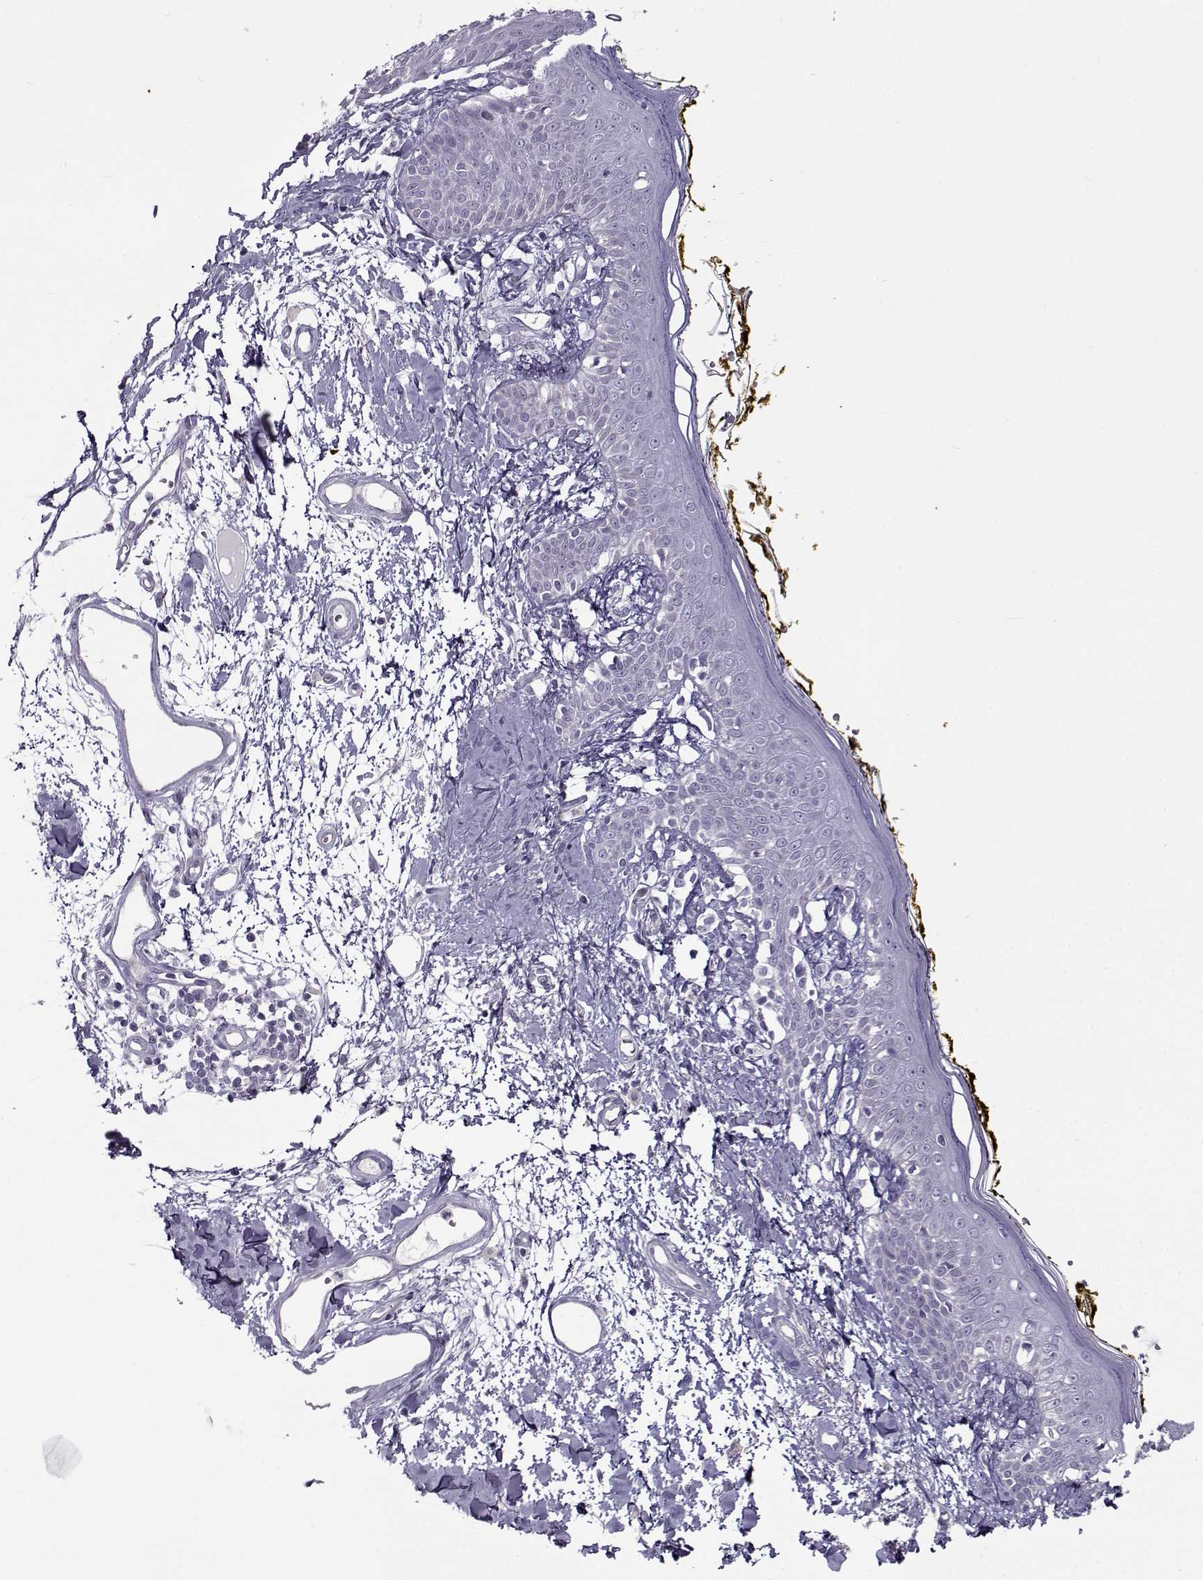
{"staining": {"intensity": "negative", "quantity": "none", "location": "none"}, "tissue": "skin", "cell_type": "Fibroblasts", "image_type": "normal", "snomed": [{"axis": "morphology", "description": "Normal tissue, NOS"}, {"axis": "topography", "description": "Skin"}], "caption": "Normal skin was stained to show a protein in brown. There is no significant staining in fibroblasts.", "gene": "TEX55", "patient": {"sex": "male", "age": 76}}